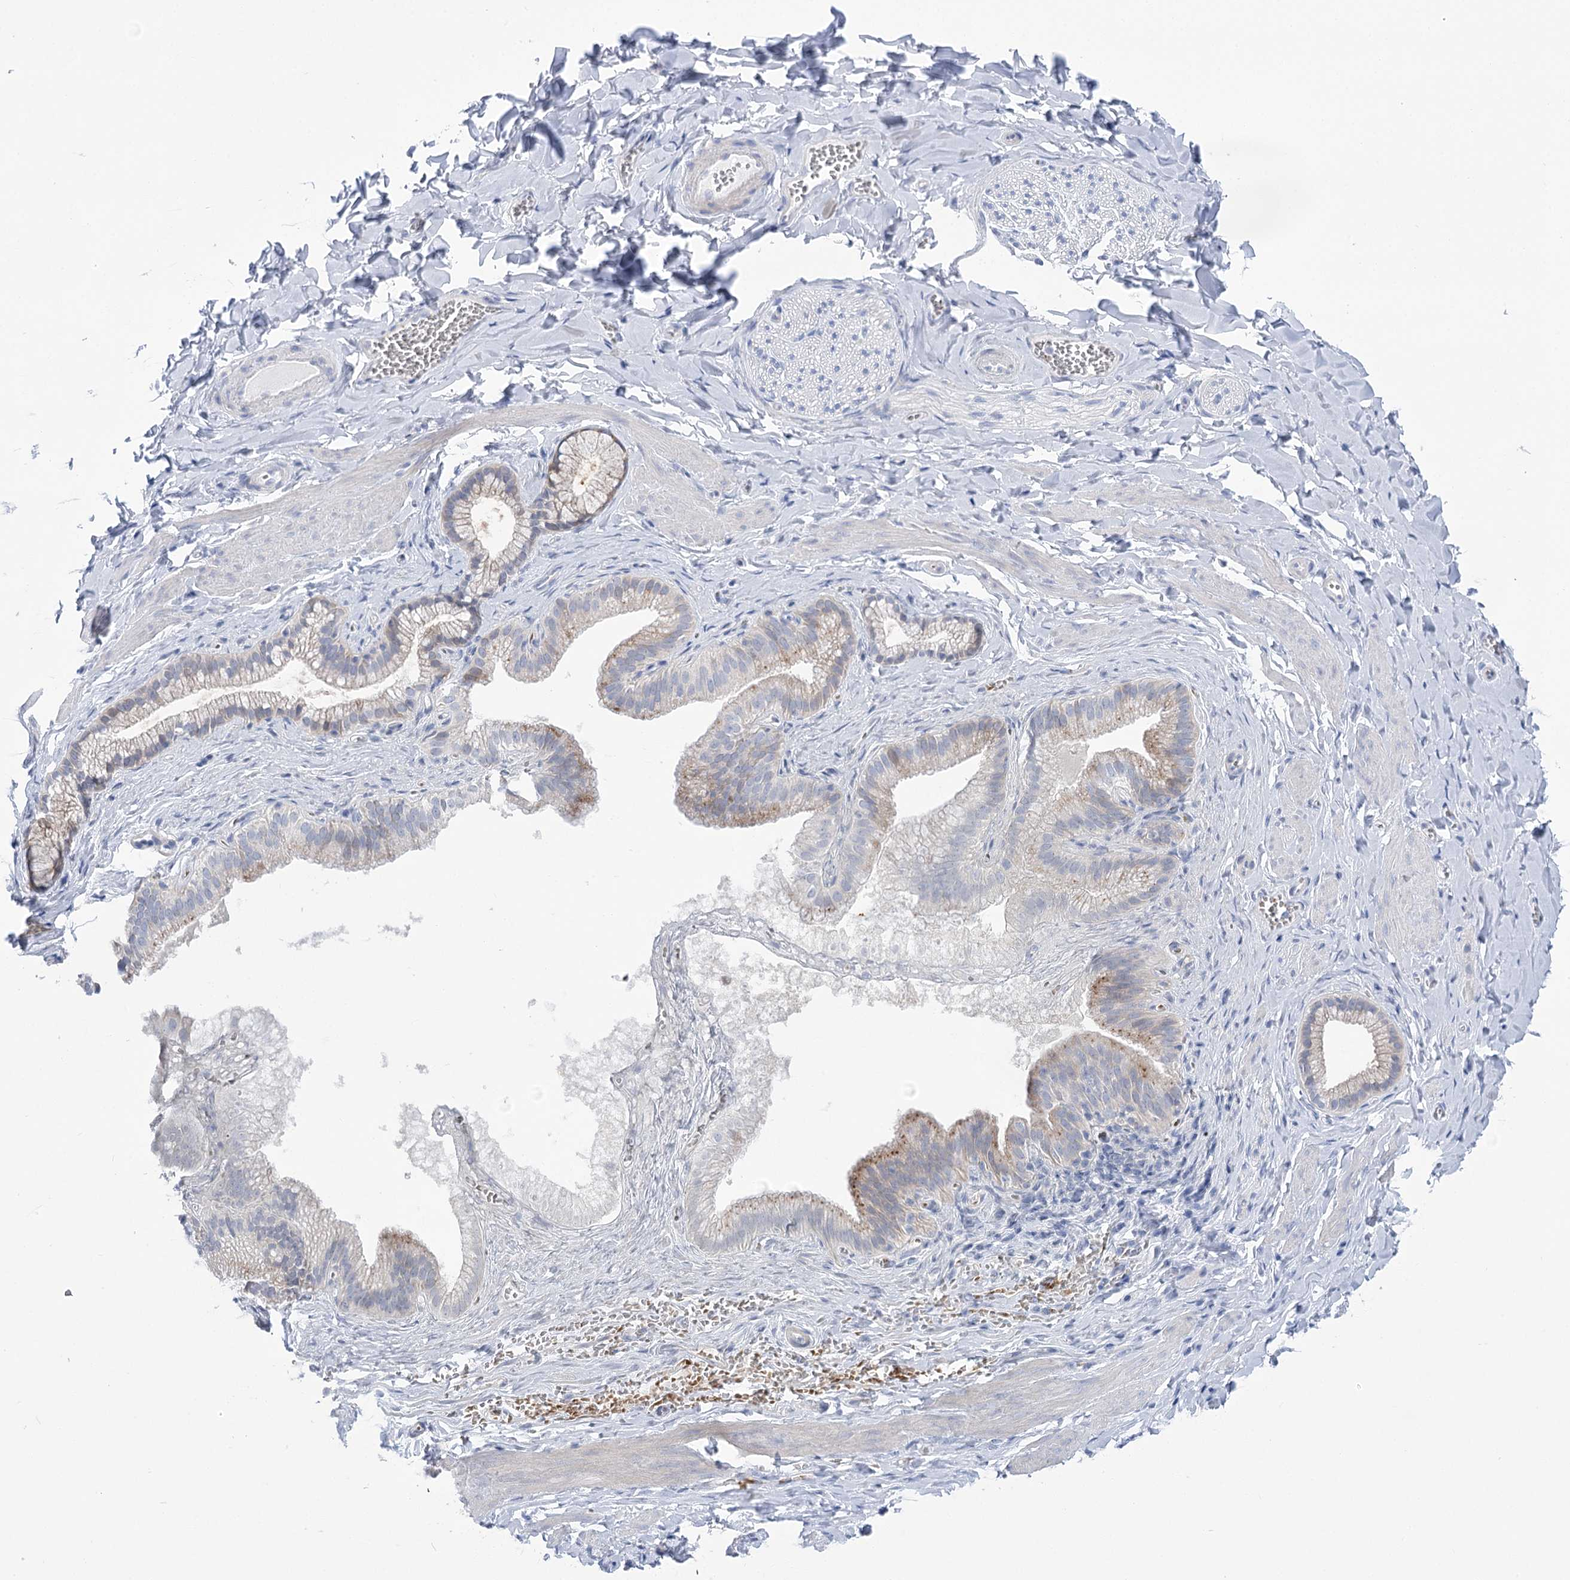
{"staining": {"intensity": "negative", "quantity": "none", "location": "none"}, "tissue": "adipose tissue", "cell_type": "Adipocytes", "image_type": "normal", "snomed": [{"axis": "morphology", "description": "Normal tissue, NOS"}, {"axis": "topography", "description": "Gallbladder"}, {"axis": "topography", "description": "Peripheral nerve tissue"}], "caption": "Adipose tissue was stained to show a protein in brown. There is no significant positivity in adipocytes. Nuclei are stained in blue.", "gene": "SIAE", "patient": {"sex": "male", "age": 38}}